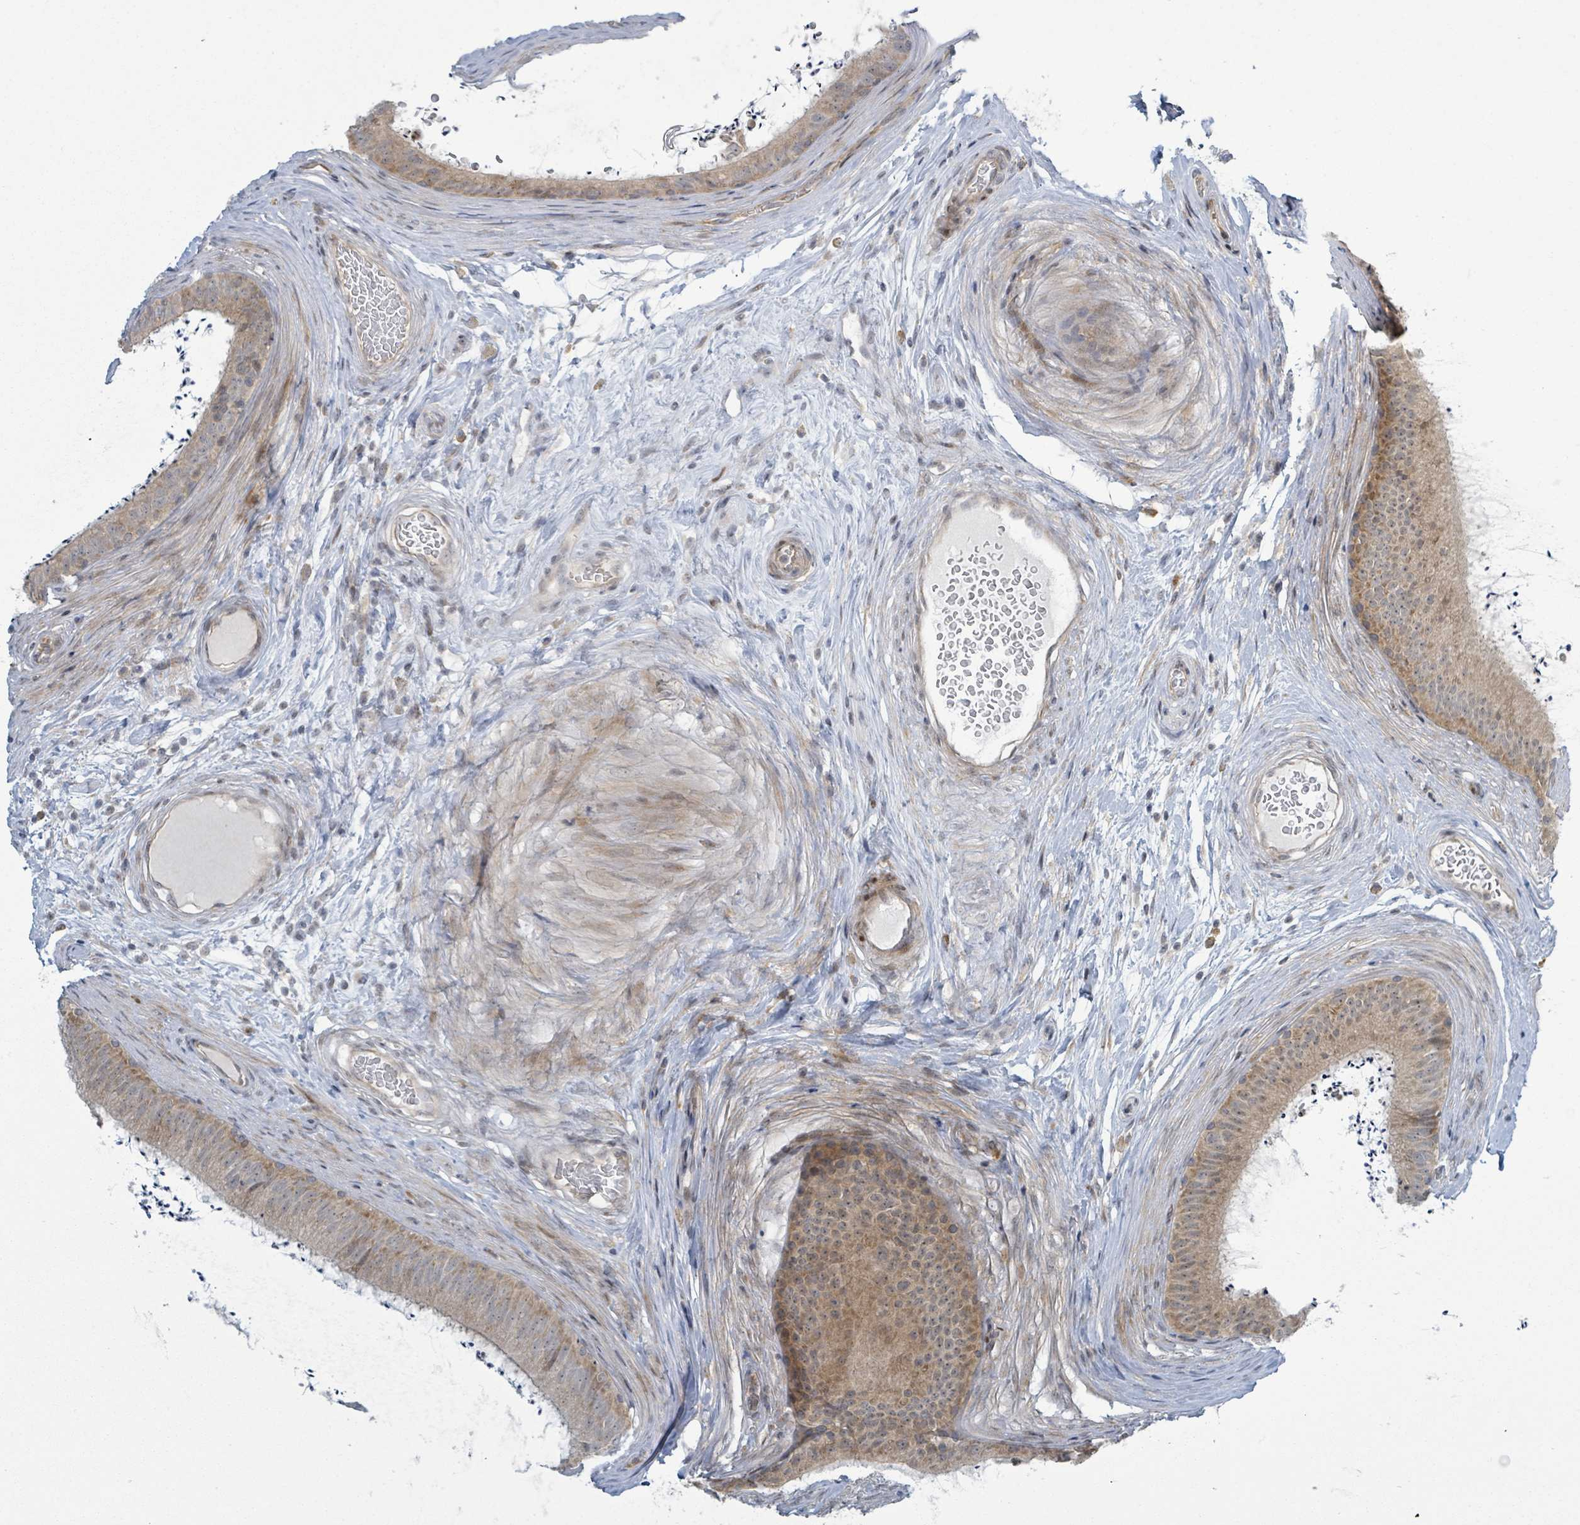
{"staining": {"intensity": "weak", "quantity": "25%-75%", "location": "cytoplasmic/membranous"}, "tissue": "epididymis", "cell_type": "Glandular cells", "image_type": "normal", "snomed": [{"axis": "morphology", "description": "Normal tissue, NOS"}, {"axis": "topography", "description": "Testis"}, {"axis": "topography", "description": "Epididymis"}], "caption": "Immunohistochemical staining of benign epididymis exhibits 25%-75% levels of weak cytoplasmic/membranous protein positivity in approximately 25%-75% of glandular cells. (DAB = brown stain, brightfield microscopy at high magnification).", "gene": "RPL32", "patient": {"sex": "male", "age": 41}}